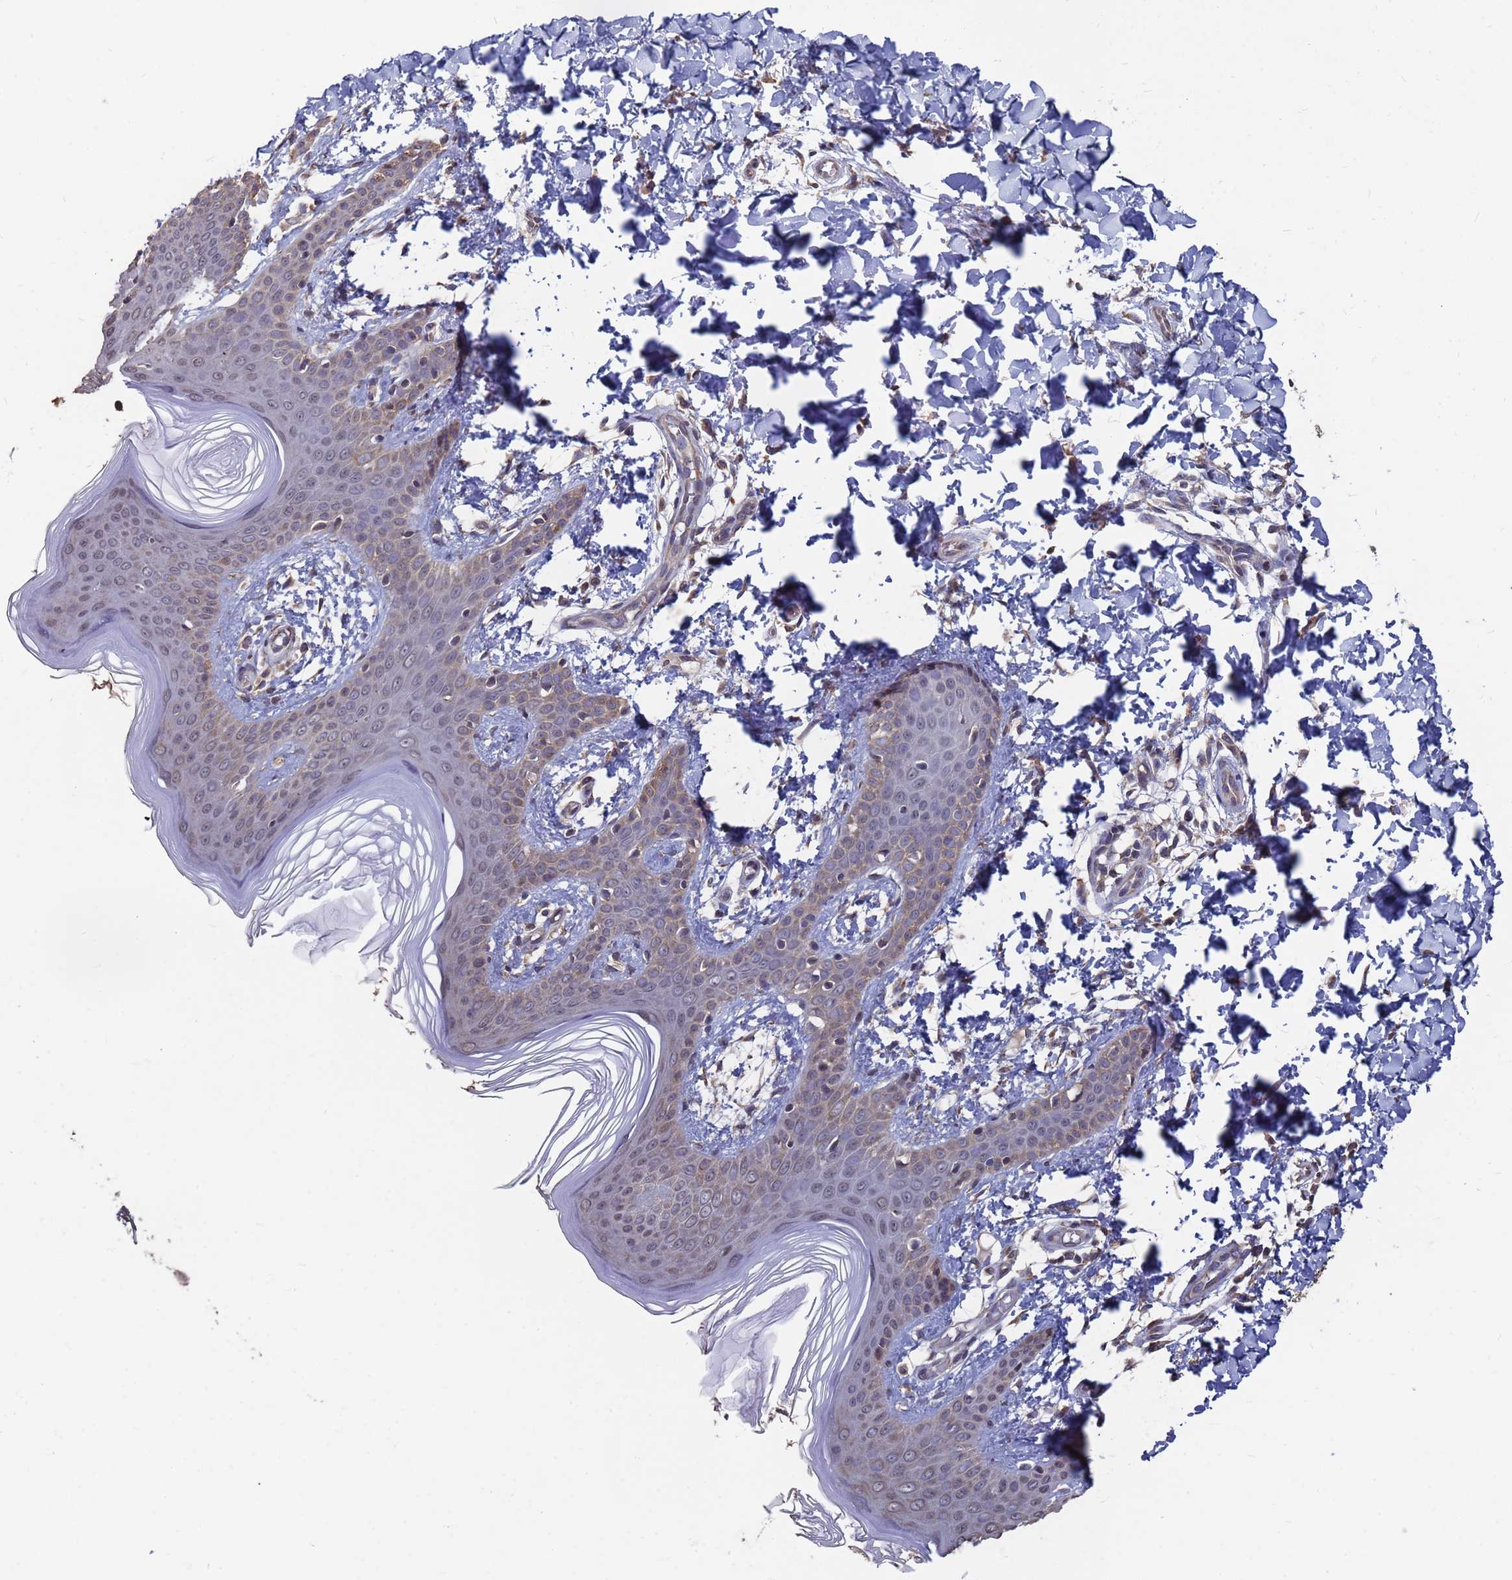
{"staining": {"intensity": "weak", "quantity": ">75%", "location": "cytoplasmic/membranous"}, "tissue": "skin", "cell_type": "Fibroblasts", "image_type": "normal", "snomed": [{"axis": "morphology", "description": "Normal tissue, NOS"}, {"axis": "topography", "description": "Skin"}], "caption": "Immunohistochemistry of normal human skin reveals low levels of weak cytoplasmic/membranous positivity in about >75% of fibroblasts.", "gene": "CFAP119", "patient": {"sex": "male", "age": 36}}